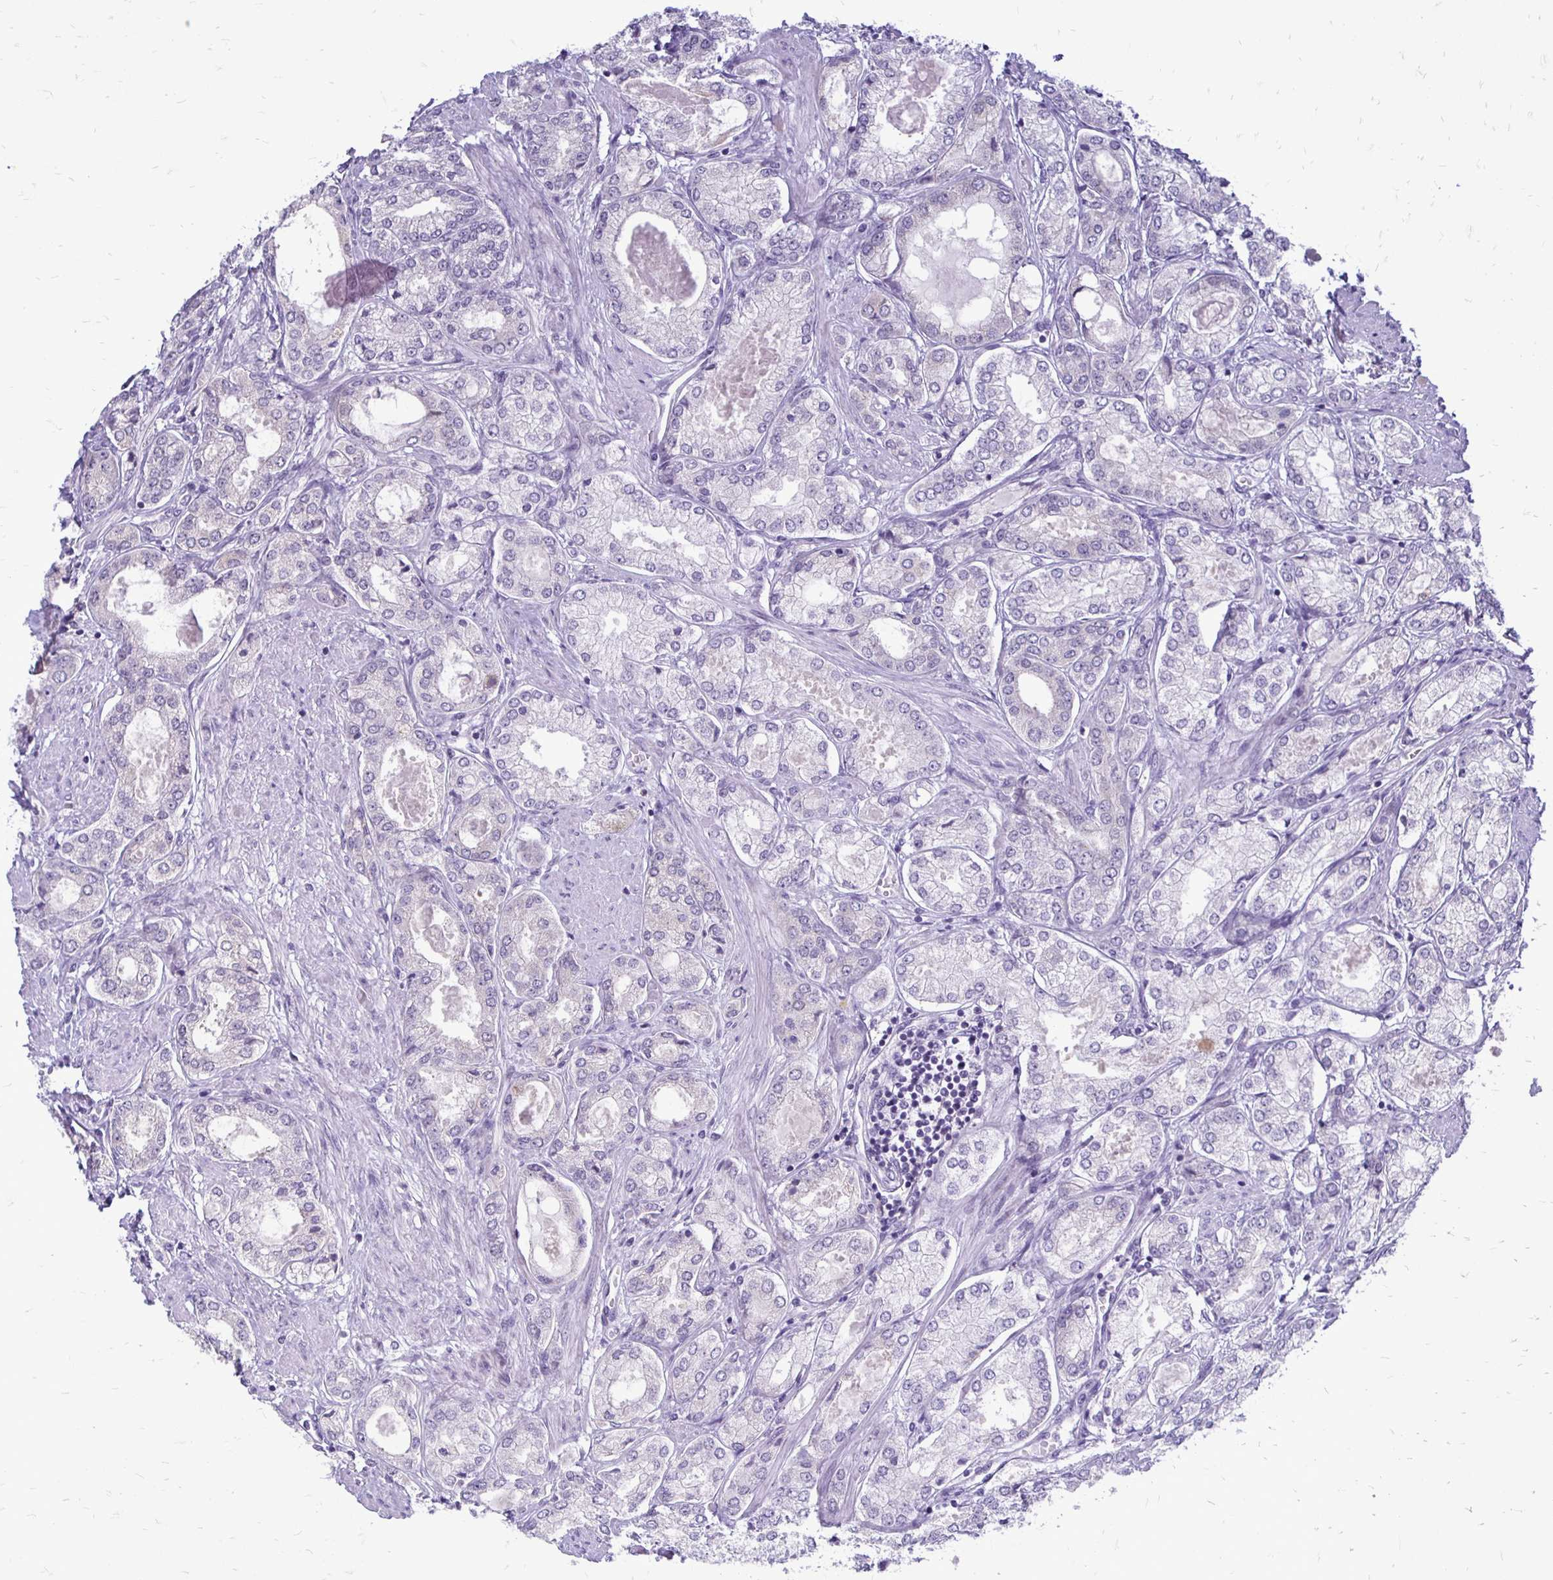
{"staining": {"intensity": "negative", "quantity": "none", "location": "none"}, "tissue": "prostate cancer", "cell_type": "Tumor cells", "image_type": "cancer", "snomed": [{"axis": "morphology", "description": "Adenocarcinoma, High grade"}, {"axis": "topography", "description": "Prostate"}], "caption": "Adenocarcinoma (high-grade) (prostate) stained for a protein using immunohistochemistry exhibits no staining tumor cells.", "gene": "EPYC", "patient": {"sex": "male", "age": 68}}